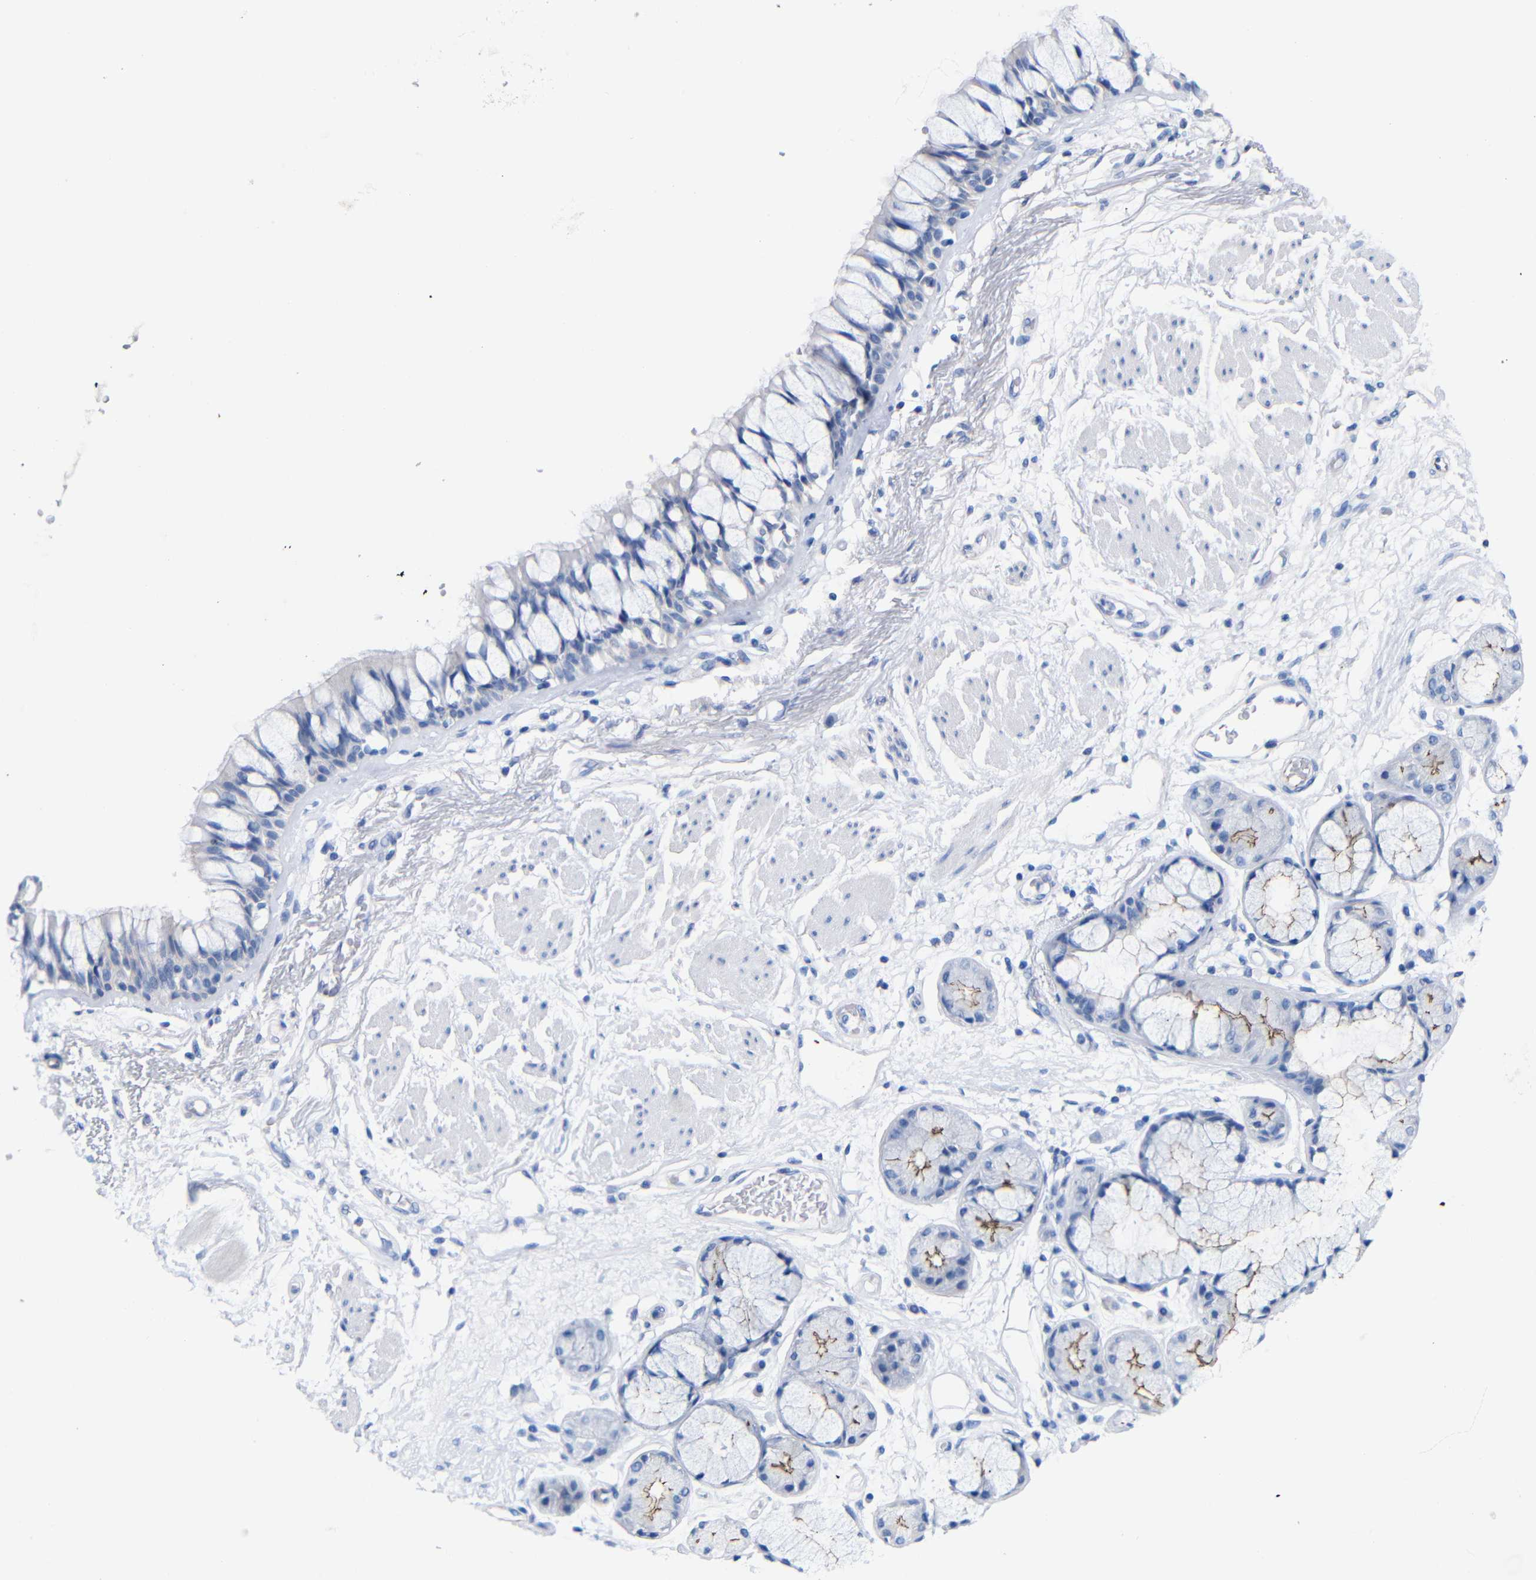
{"staining": {"intensity": "negative", "quantity": "none", "location": "none"}, "tissue": "bronchus", "cell_type": "Respiratory epithelial cells", "image_type": "normal", "snomed": [{"axis": "morphology", "description": "Normal tissue, NOS"}, {"axis": "topography", "description": "Bronchus"}], "caption": "High power microscopy photomicrograph of an immunohistochemistry photomicrograph of unremarkable bronchus, revealing no significant positivity in respiratory epithelial cells. The staining is performed using DAB (3,3'-diaminobenzidine) brown chromogen with nuclei counter-stained in using hematoxylin.", "gene": "CGNL1", "patient": {"sex": "male", "age": 66}}